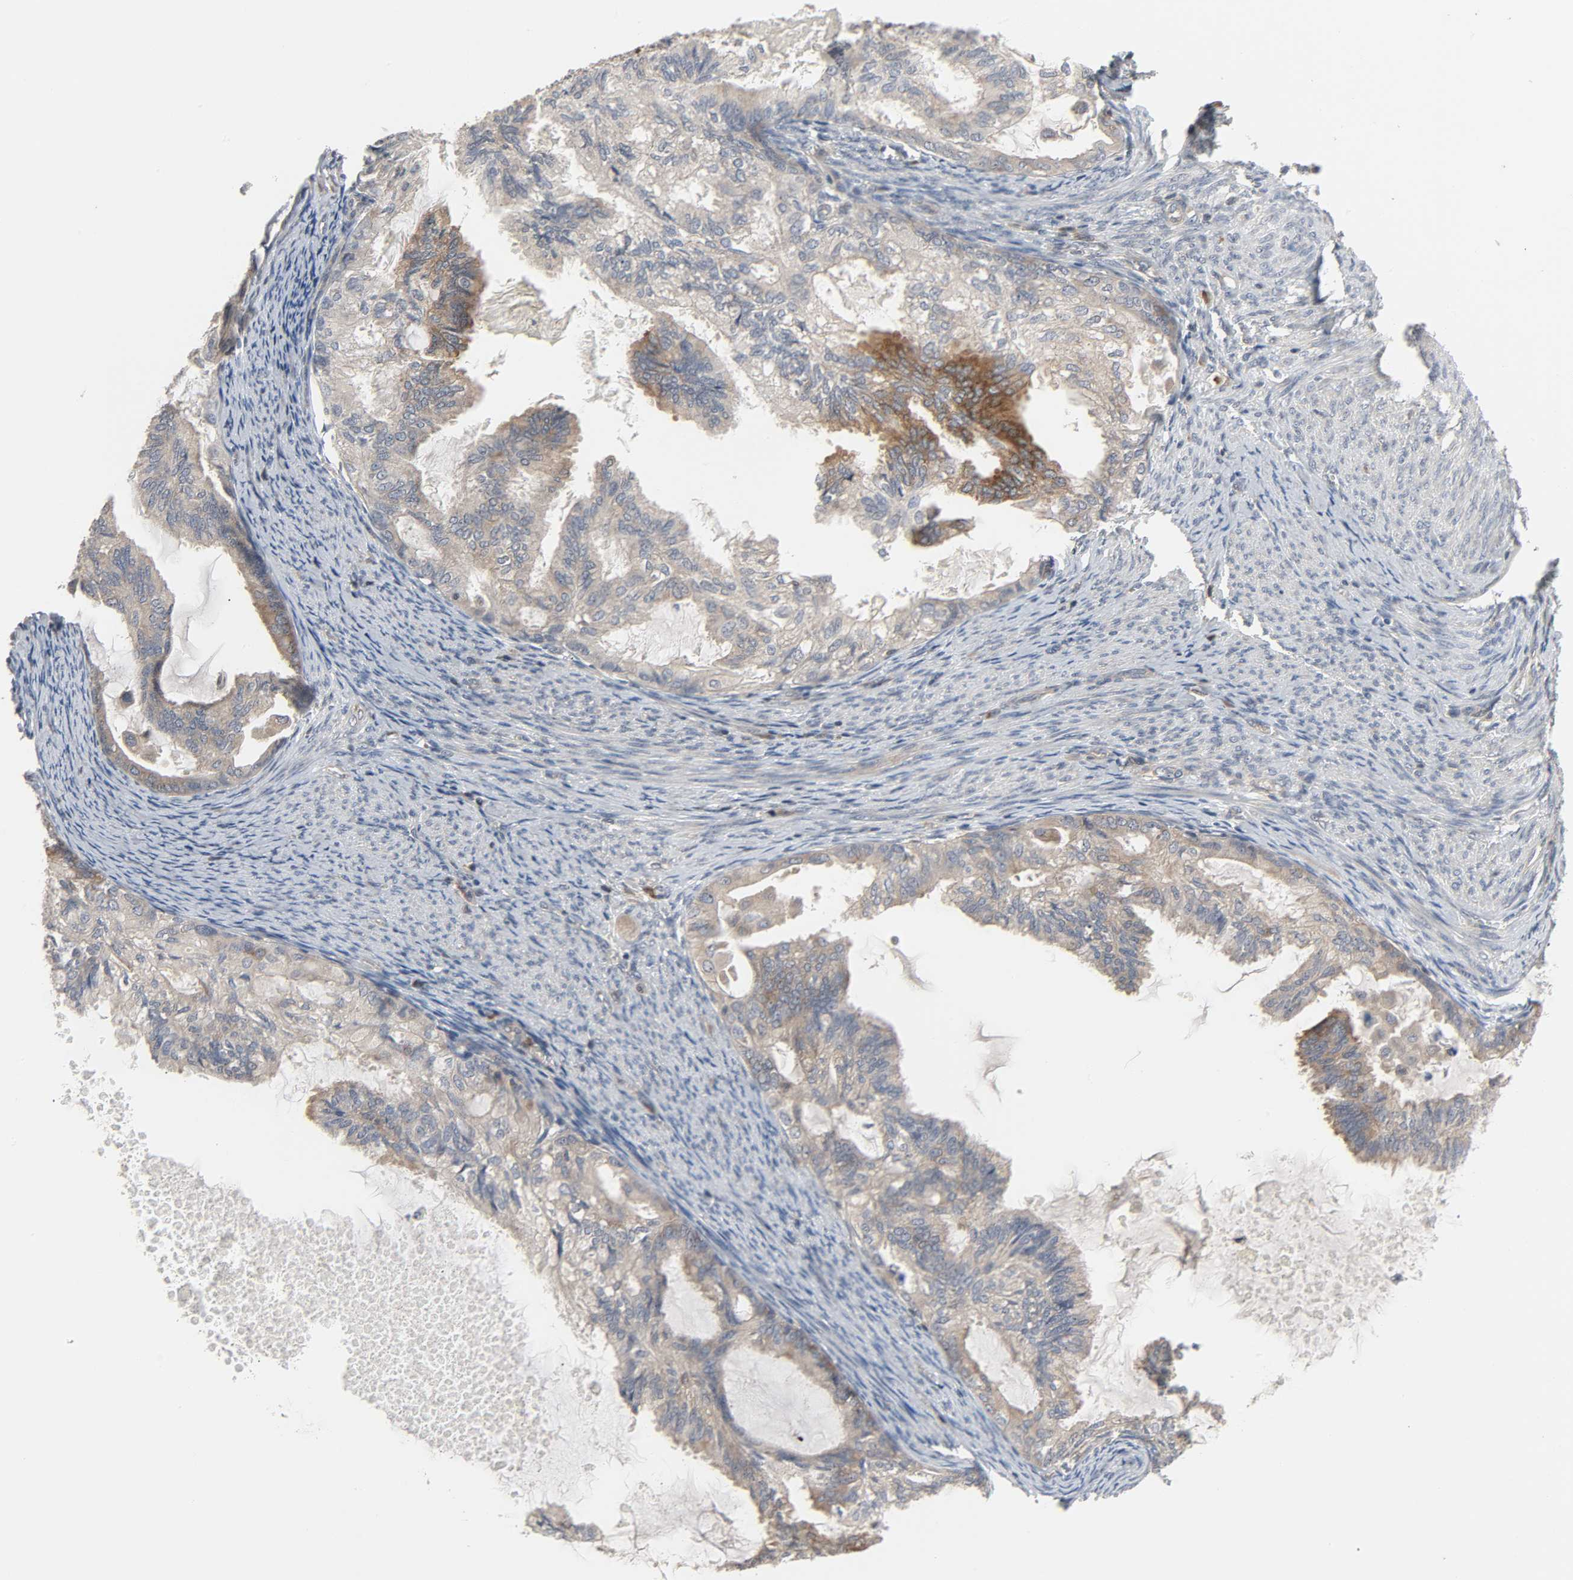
{"staining": {"intensity": "strong", "quantity": ">75%", "location": "cytoplasmic/membranous"}, "tissue": "cervical cancer", "cell_type": "Tumor cells", "image_type": "cancer", "snomed": [{"axis": "morphology", "description": "Normal tissue, NOS"}, {"axis": "morphology", "description": "Adenocarcinoma, NOS"}, {"axis": "topography", "description": "Cervix"}, {"axis": "topography", "description": "Endometrium"}], "caption": "DAB immunohistochemical staining of human cervical cancer exhibits strong cytoplasmic/membranous protein staining in about >75% of tumor cells.", "gene": "PLEKHA2", "patient": {"sex": "female", "age": 86}}